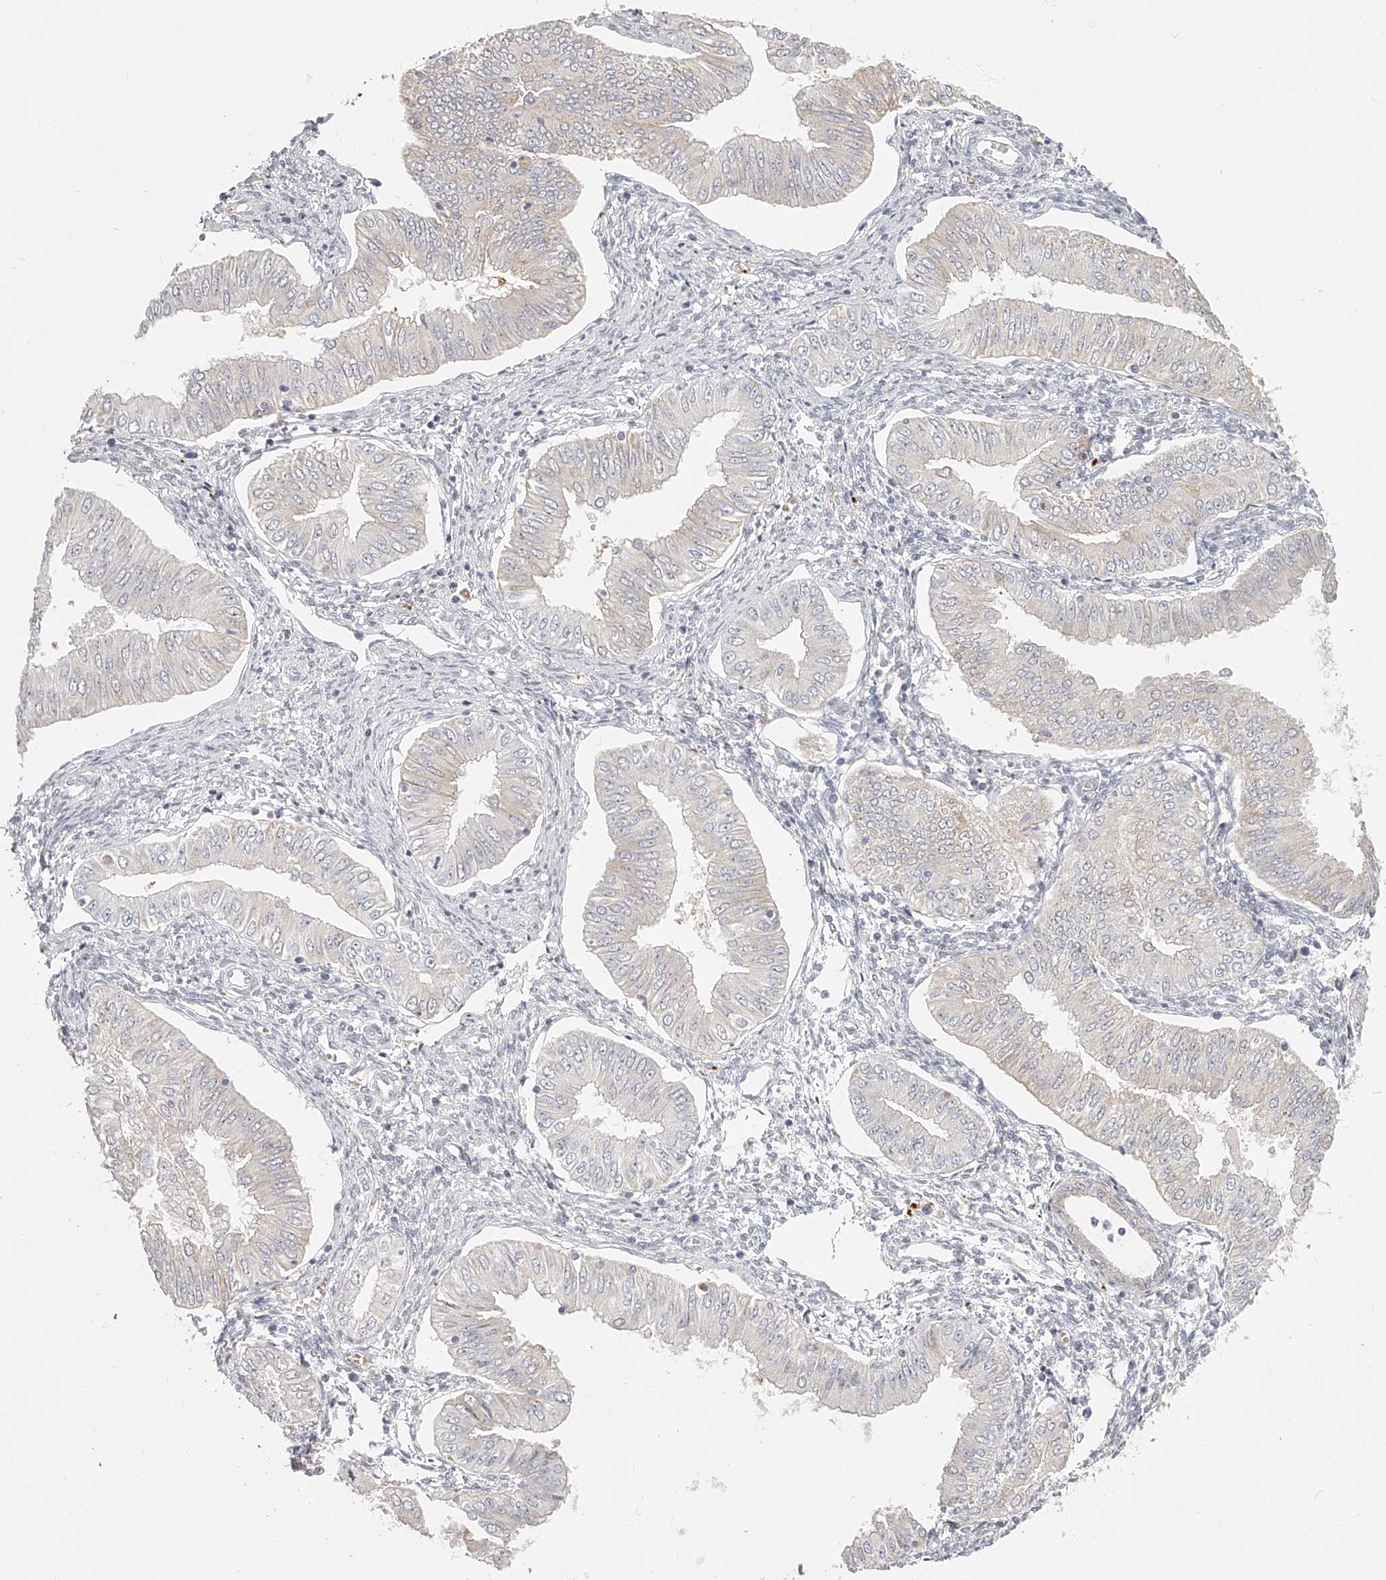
{"staining": {"intensity": "negative", "quantity": "none", "location": "none"}, "tissue": "endometrial cancer", "cell_type": "Tumor cells", "image_type": "cancer", "snomed": [{"axis": "morphology", "description": "Normal tissue, NOS"}, {"axis": "morphology", "description": "Adenocarcinoma, NOS"}, {"axis": "topography", "description": "Endometrium"}], "caption": "There is no significant positivity in tumor cells of endometrial cancer (adenocarcinoma).", "gene": "ITGB3", "patient": {"sex": "female", "age": 53}}